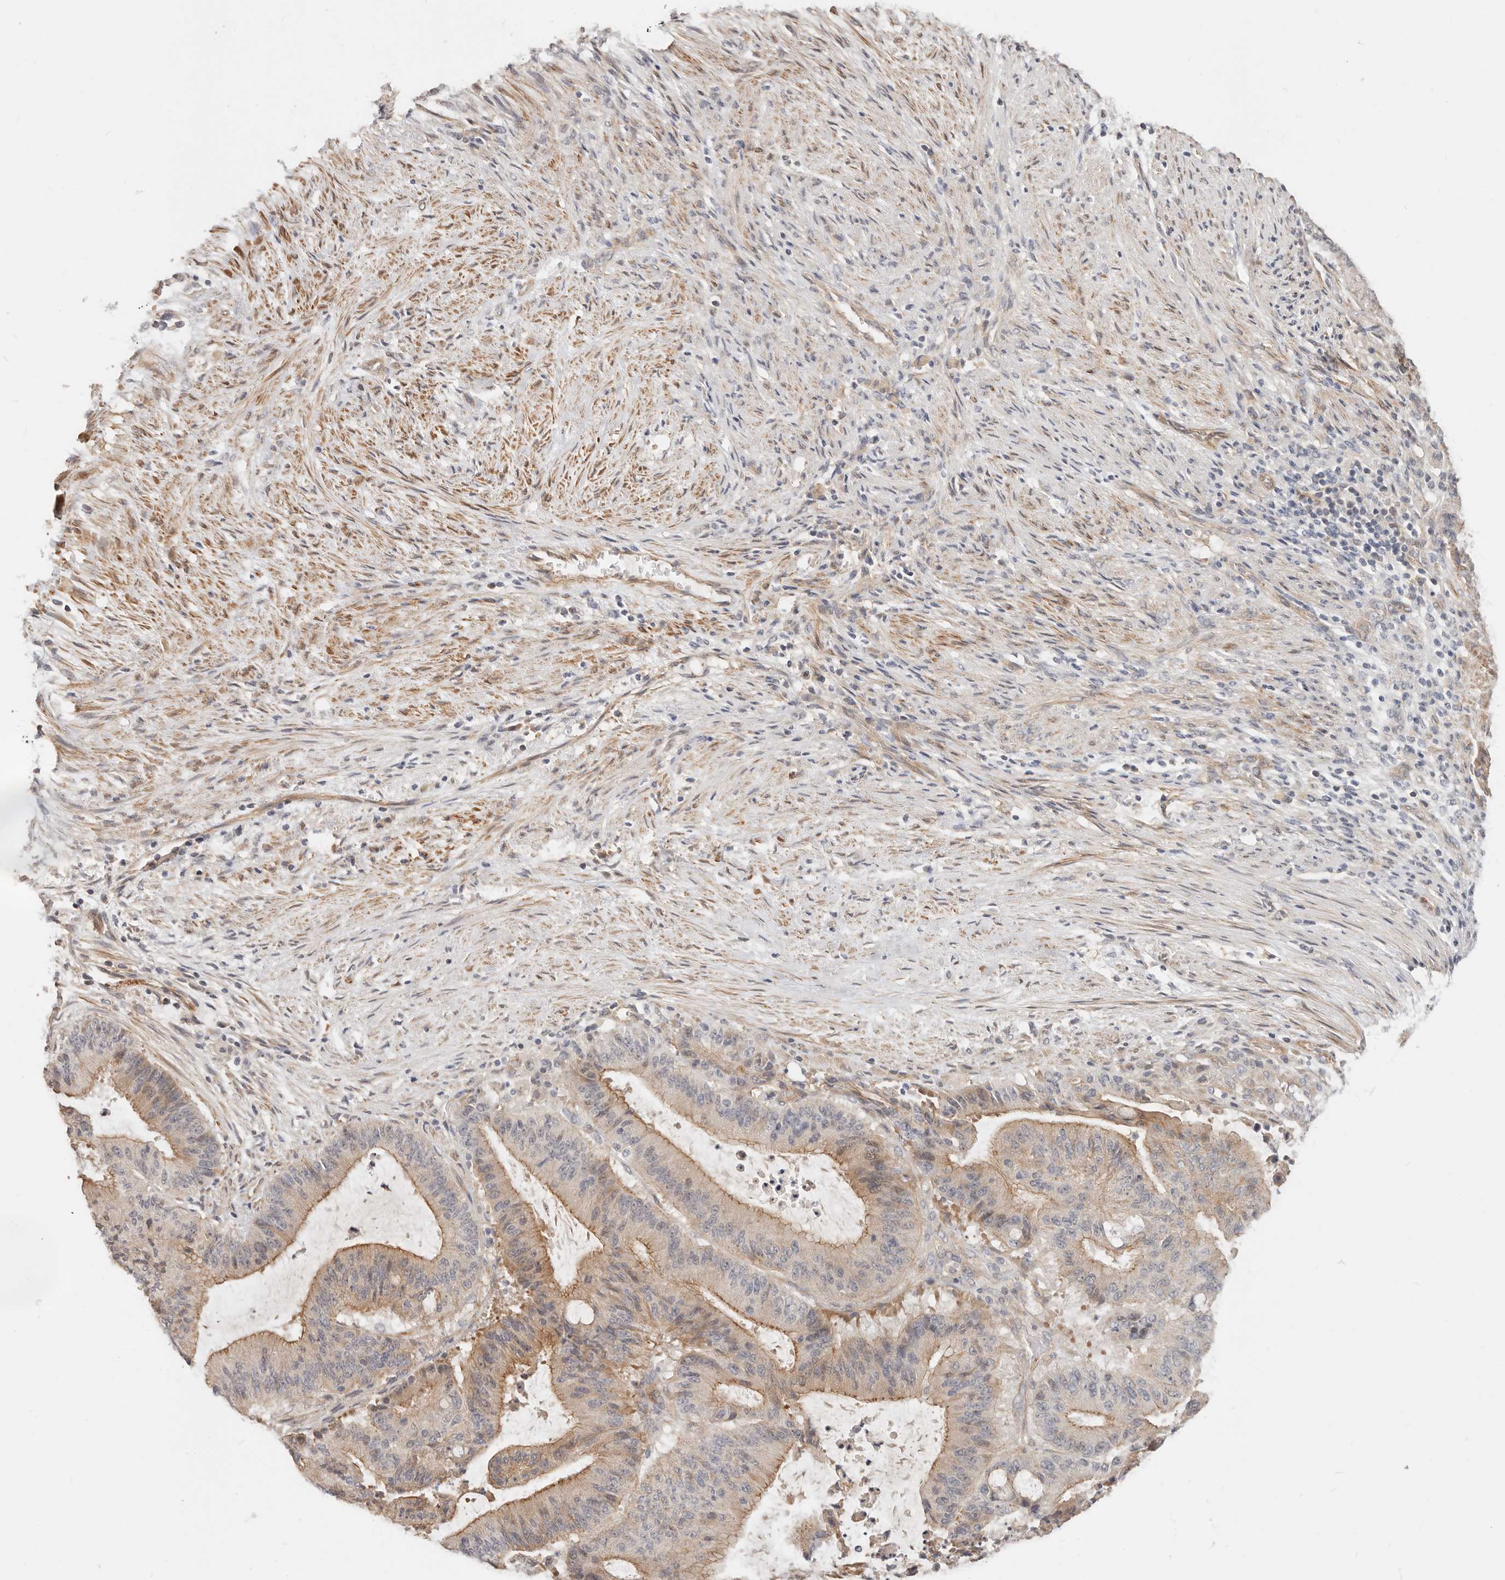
{"staining": {"intensity": "moderate", "quantity": "25%-75%", "location": "cytoplasmic/membranous"}, "tissue": "liver cancer", "cell_type": "Tumor cells", "image_type": "cancer", "snomed": [{"axis": "morphology", "description": "Normal tissue, NOS"}, {"axis": "morphology", "description": "Cholangiocarcinoma"}, {"axis": "topography", "description": "Liver"}, {"axis": "topography", "description": "Peripheral nerve tissue"}], "caption": "A photomicrograph of liver cancer (cholangiocarcinoma) stained for a protein shows moderate cytoplasmic/membranous brown staining in tumor cells.", "gene": "ZRANB1", "patient": {"sex": "female", "age": 73}}